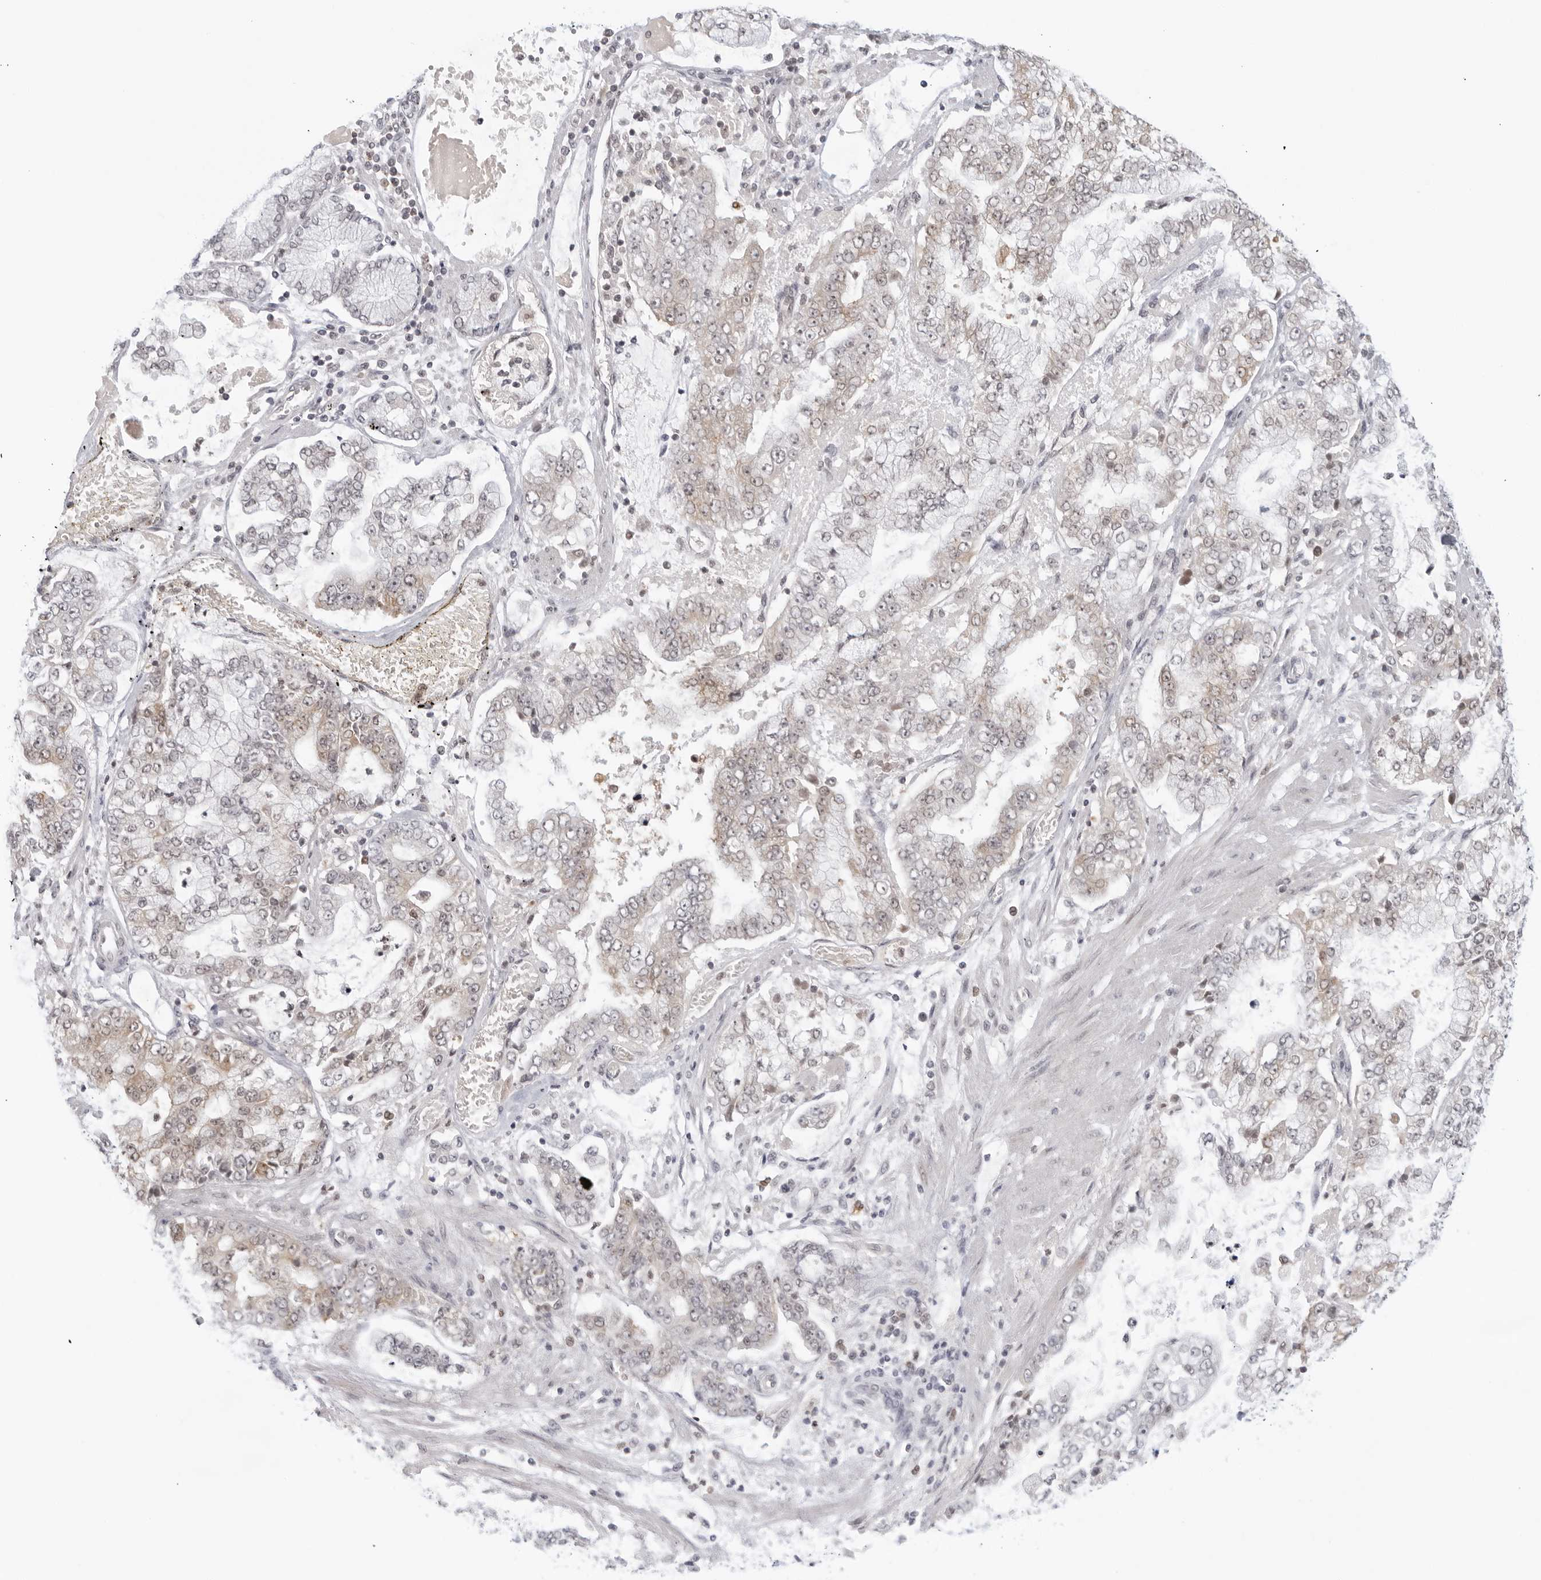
{"staining": {"intensity": "weak", "quantity": "<25%", "location": "cytoplasmic/membranous"}, "tissue": "stomach cancer", "cell_type": "Tumor cells", "image_type": "cancer", "snomed": [{"axis": "morphology", "description": "Adenocarcinoma, NOS"}, {"axis": "topography", "description": "Stomach"}], "caption": "Adenocarcinoma (stomach) stained for a protein using immunohistochemistry (IHC) displays no expression tumor cells.", "gene": "RAB11FIP3", "patient": {"sex": "male", "age": 76}}